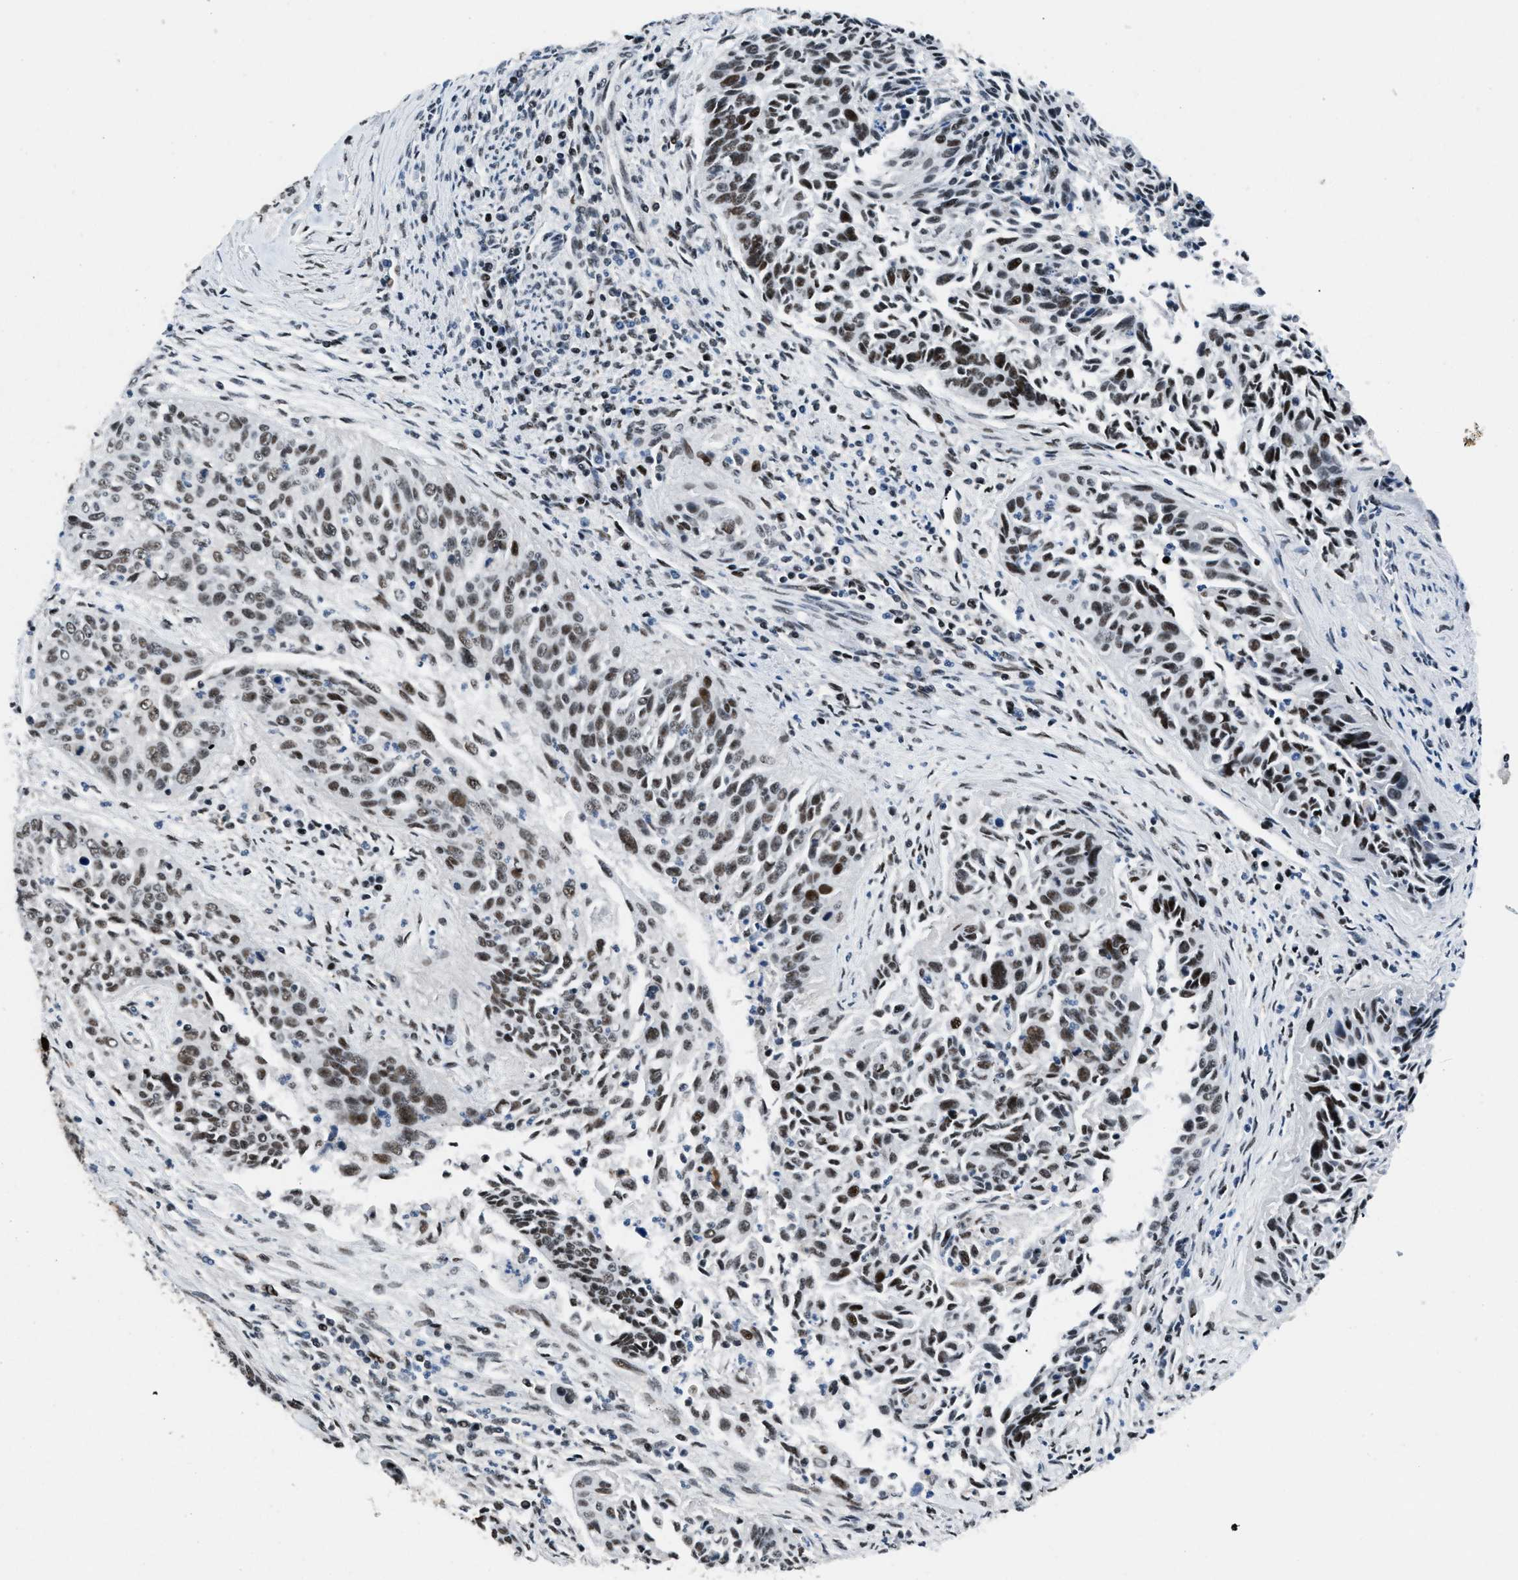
{"staining": {"intensity": "strong", "quantity": ">75%", "location": "nuclear"}, "tissue": "cervical cancer", "cell_type": "Tumor cells", "image_type": "cancer", "snomed": [{"axis": "morphology", "description": "Squamous cell carcinoma, NOS"}, {"axis": "topography", "description": "Cervix"}], "caption": "Immunohistochemical staining of human cervical cancer (squamous cell carcinoma) displays high levels of strong nuclear protein positivity in approximately >75% of tumor cells.", "gene": "SMARCB1", "patient": {"sex": "female", "age": 55}}